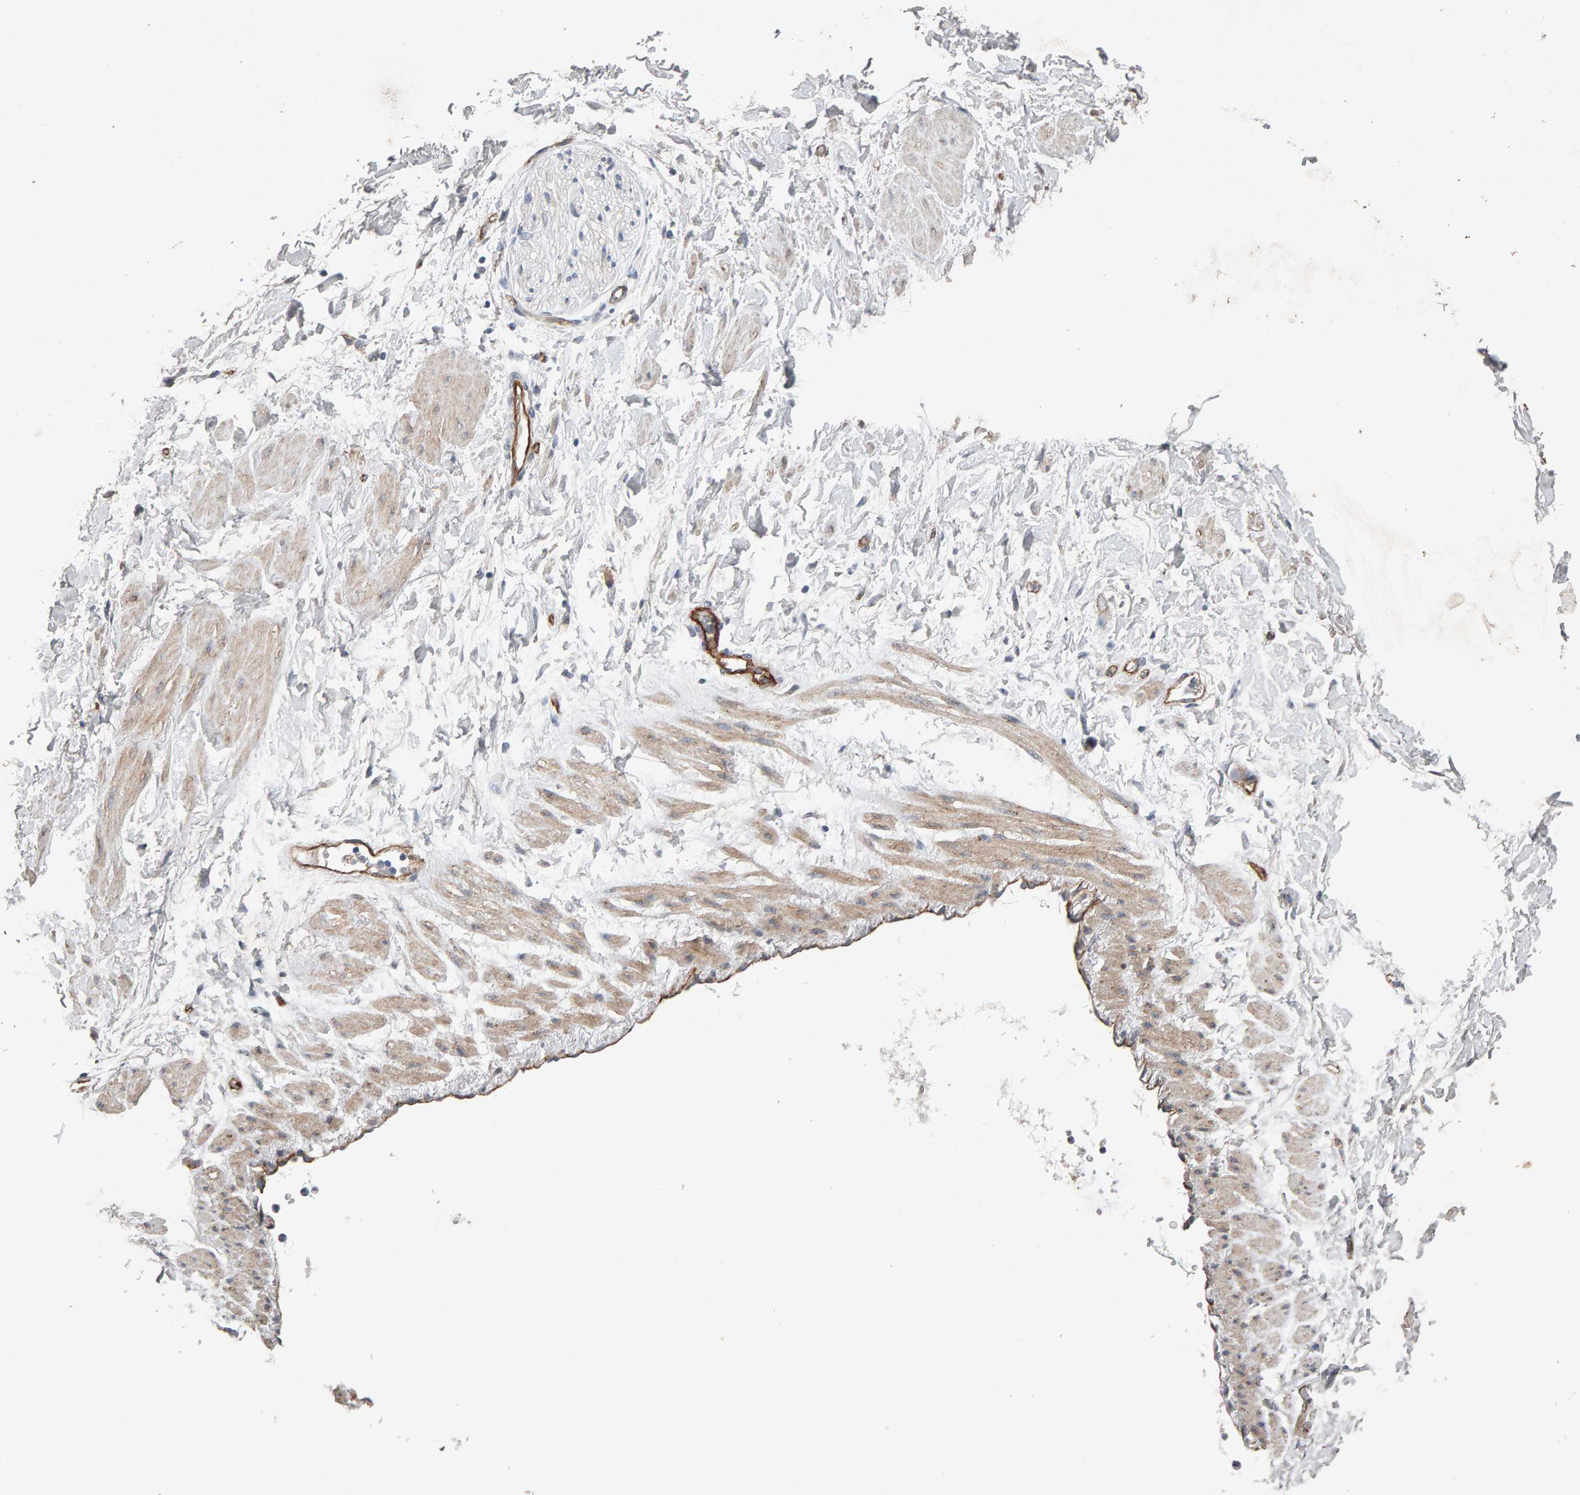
{"staining": {"intensity": "negative", "quantity": "none", "location": "none"}, "tissue": "soft tissue", "cell_type": "Fibroblasts", "image_type": "normal", "snomed": [{"axis": "morphology", "description": "Normal tissue, NOS"}, {"axis": "topography", "description": "Soft tissue"}], "caption": "Fibroblasts show no significant protein positivity in benign soft tissue. The staining is performed using DAB brown chromogen with nuclei counter-stained in using hematoxylin.", "gene": "PTPRM", "patient": {"sex": "male", "age": 72}}